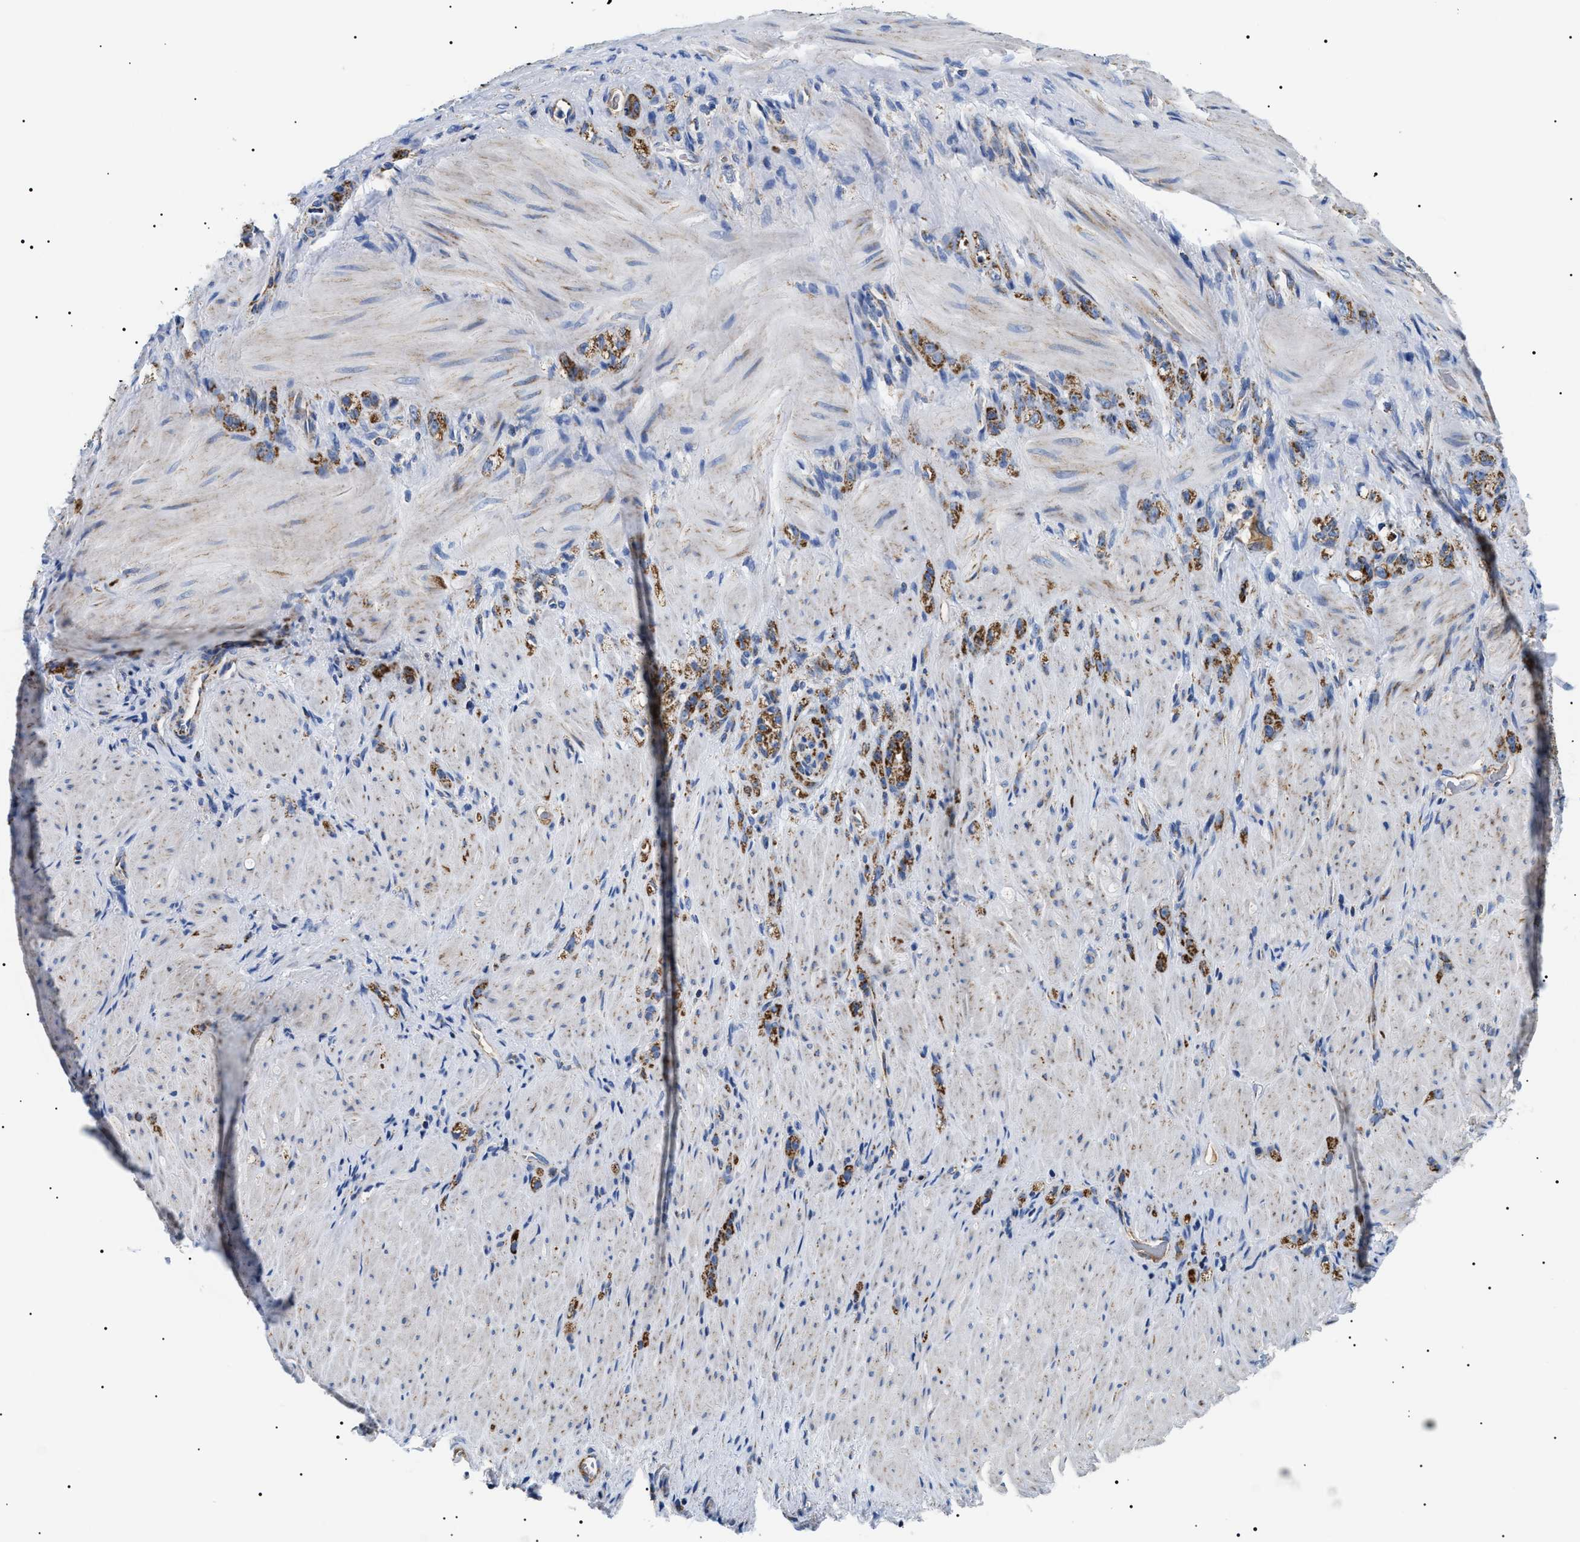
{"staining": {"intensity": "strong", "quantity": ">75%", "location": "cytoplasmic/membranous"}, "tissue": "stomach cancer", "cell_type": "Tumor cells", "image_type": "cancer", "snomed": [{"axis": "morphology", "description": "Normal tissue, NOS"}, {"axis": "morphology", "description": "Adenocarcinoma, NOS"}, {"axis": "topography", "description": "Stomach"}], "caption": "Tumor cells show high levels of strong cytoplasmic/membranous positivity in about >75% of cells in adenocarcinoma (stomach). The staining is performed using DAB (3,3'-diaminobenzidine) brown chromogen to label protein expression. The nuclei are counter-stained blue using hematoxylin.", "gene": "OXSM", "patient": {"sex": "male", "age": 82}}